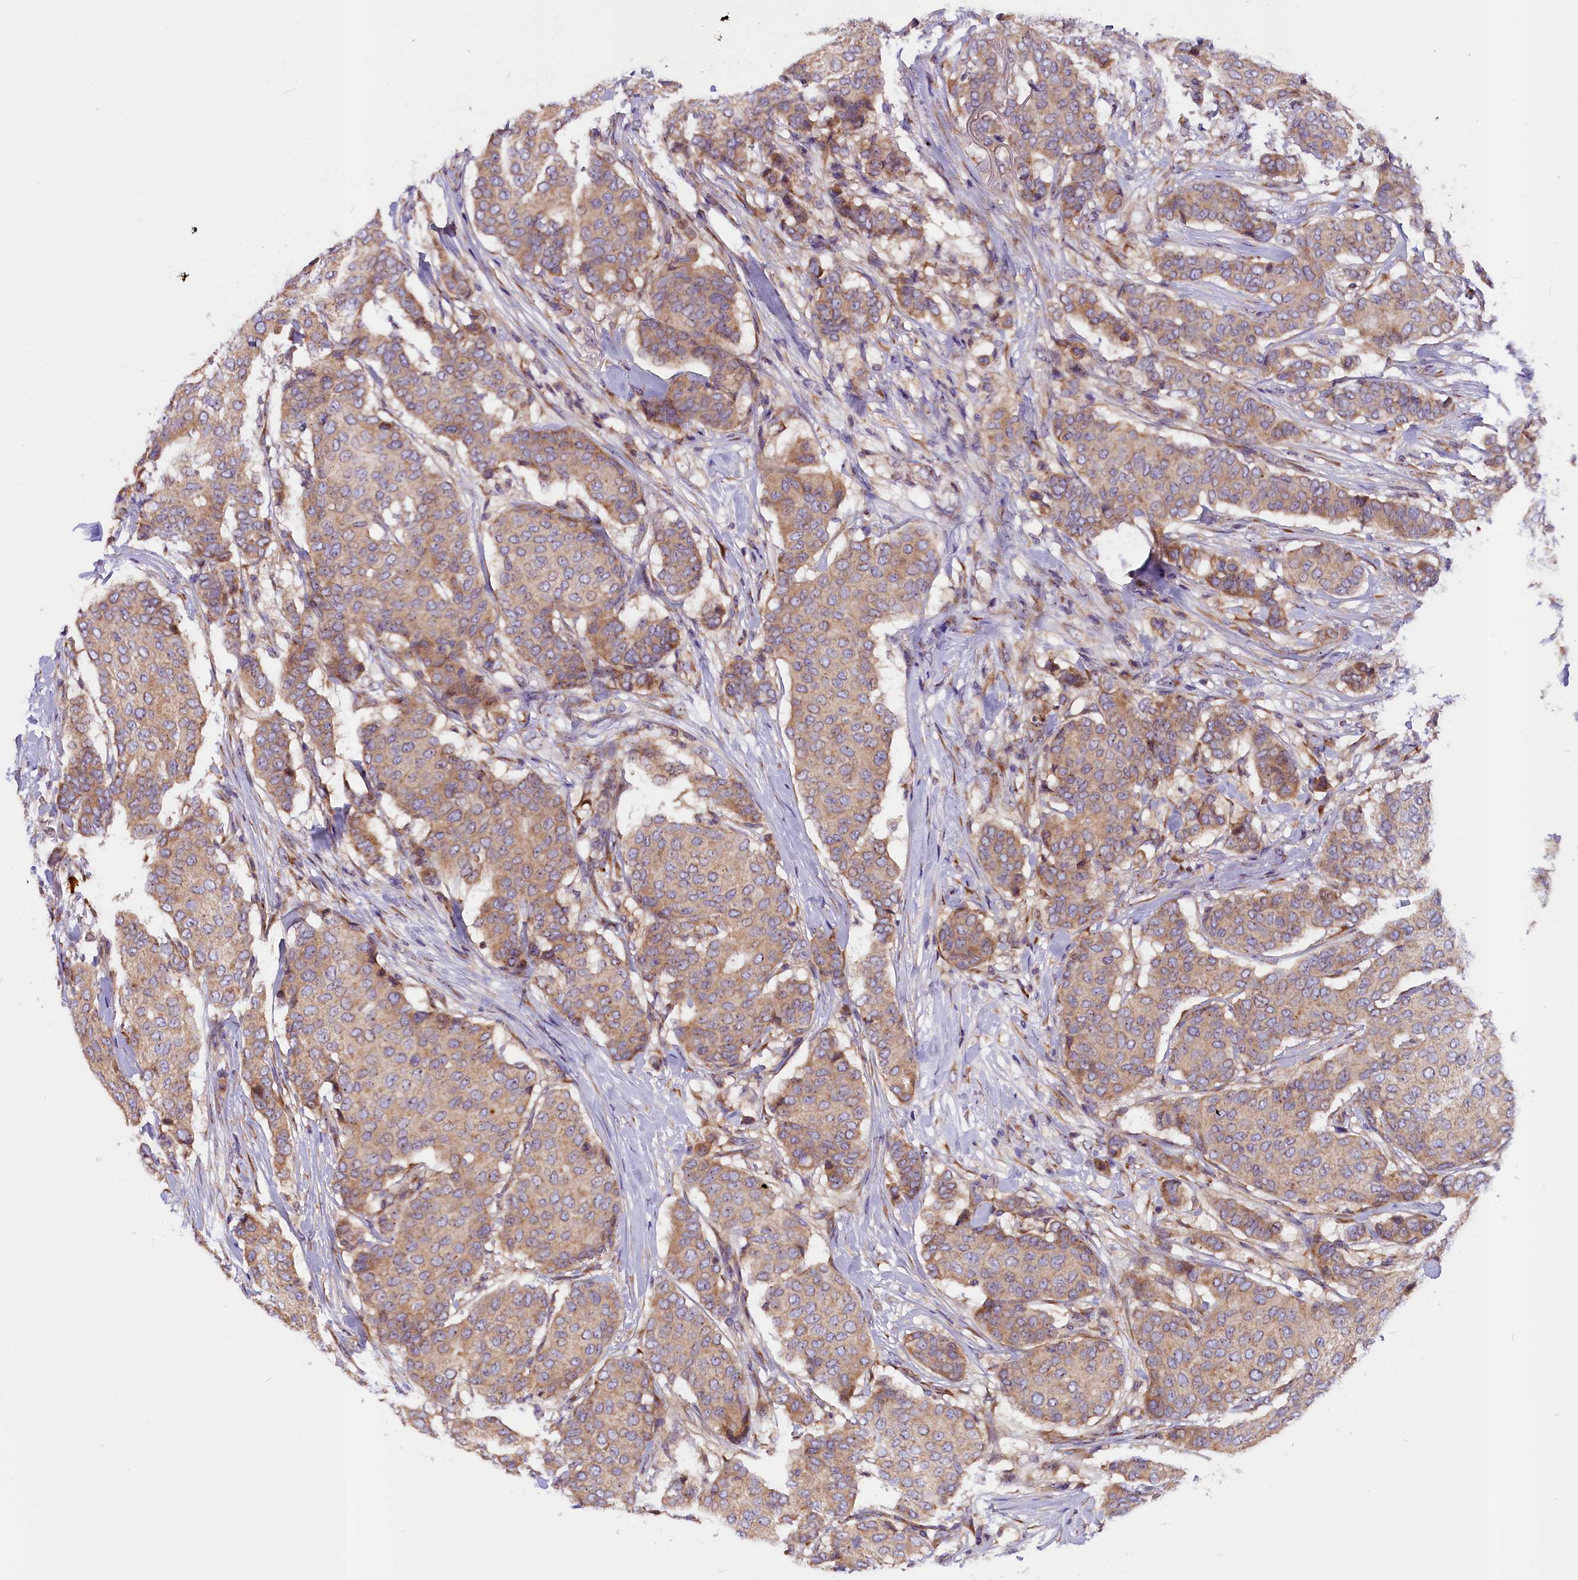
{"staining": {"intensity": "weak", "quantity": ">75%", "location": "cytoplasmic/membranous"}, "tissue": "breast cancer", "cell_type": "Tumor cells", "image_type": "cancer", "snomed": [{"axis": "morphology", "description": "Duct carcinoma"}, {"axis": "topography", "description": "Breast"}], "caption": "Weak cytoplasmic/membranous protein positivity is seen in about >75% of tumor cells in intraductal carcinoma (breast).", "gene": "FRY", "patient": {"sex": "female", "age": 75}}